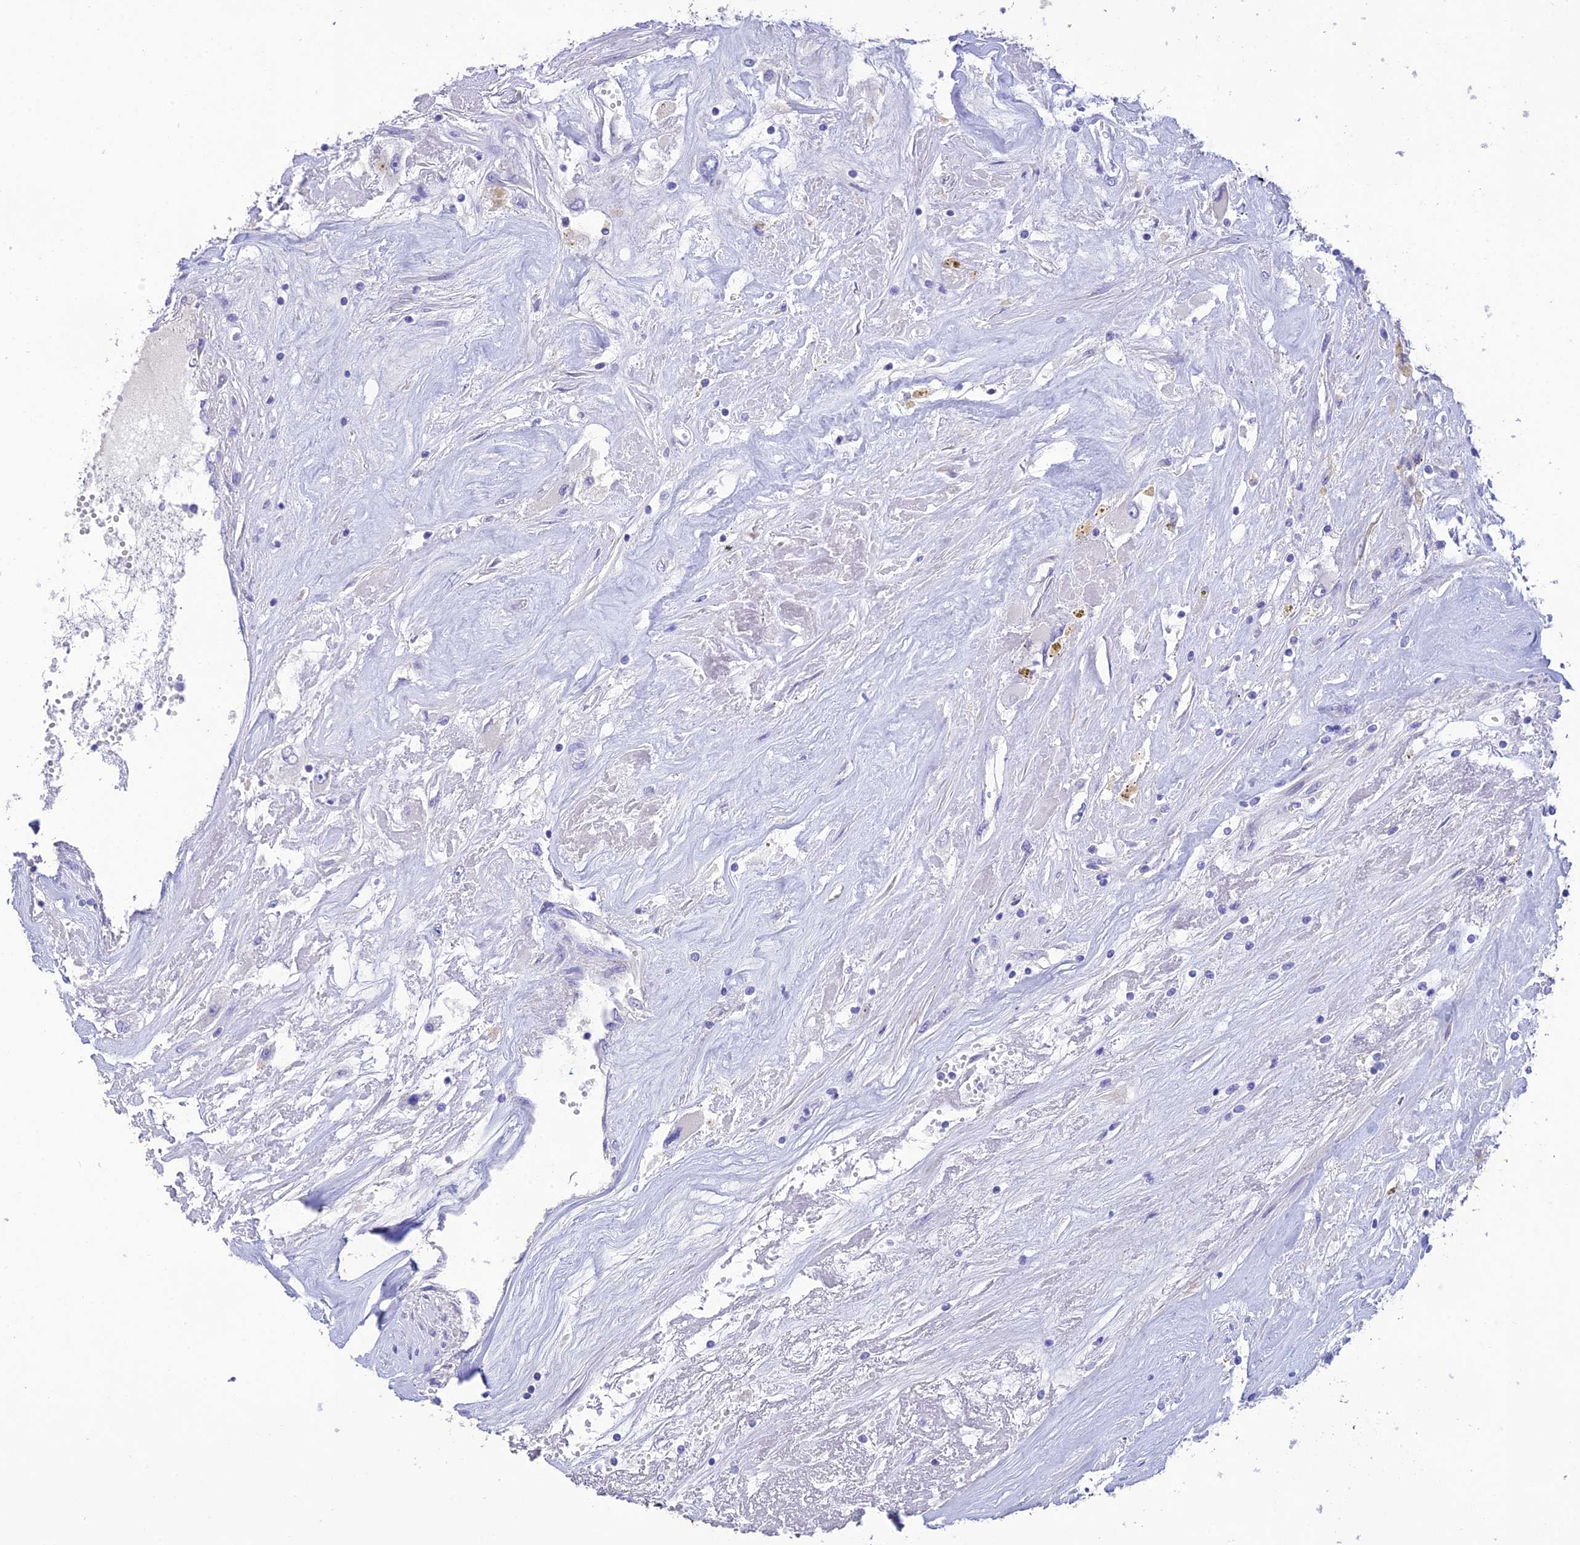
{"staining": {"intensity": "negative", "quantity": "none", "location": "none"}, "tissue": "renal cancer", "cell_type": "Tumor cells", "image_type": "cancer", "snomed": [{"axis": "morphology", "description": "Adenocarcinoma, NOS"}, {"axis": "topography", "description": "Kidney"}], "caption": "Tumor cells show no significant staining in renal adenocarcinoma. The staining was performed using DAB (3,3'-diaminobenzidine) to visualize the protein expression in brown, while the nuclei were stained in blue with hematoxylin (Magnification: 20x).", "gene": "HSD17B2", "patient": {"sex": "female", "age": 52}}